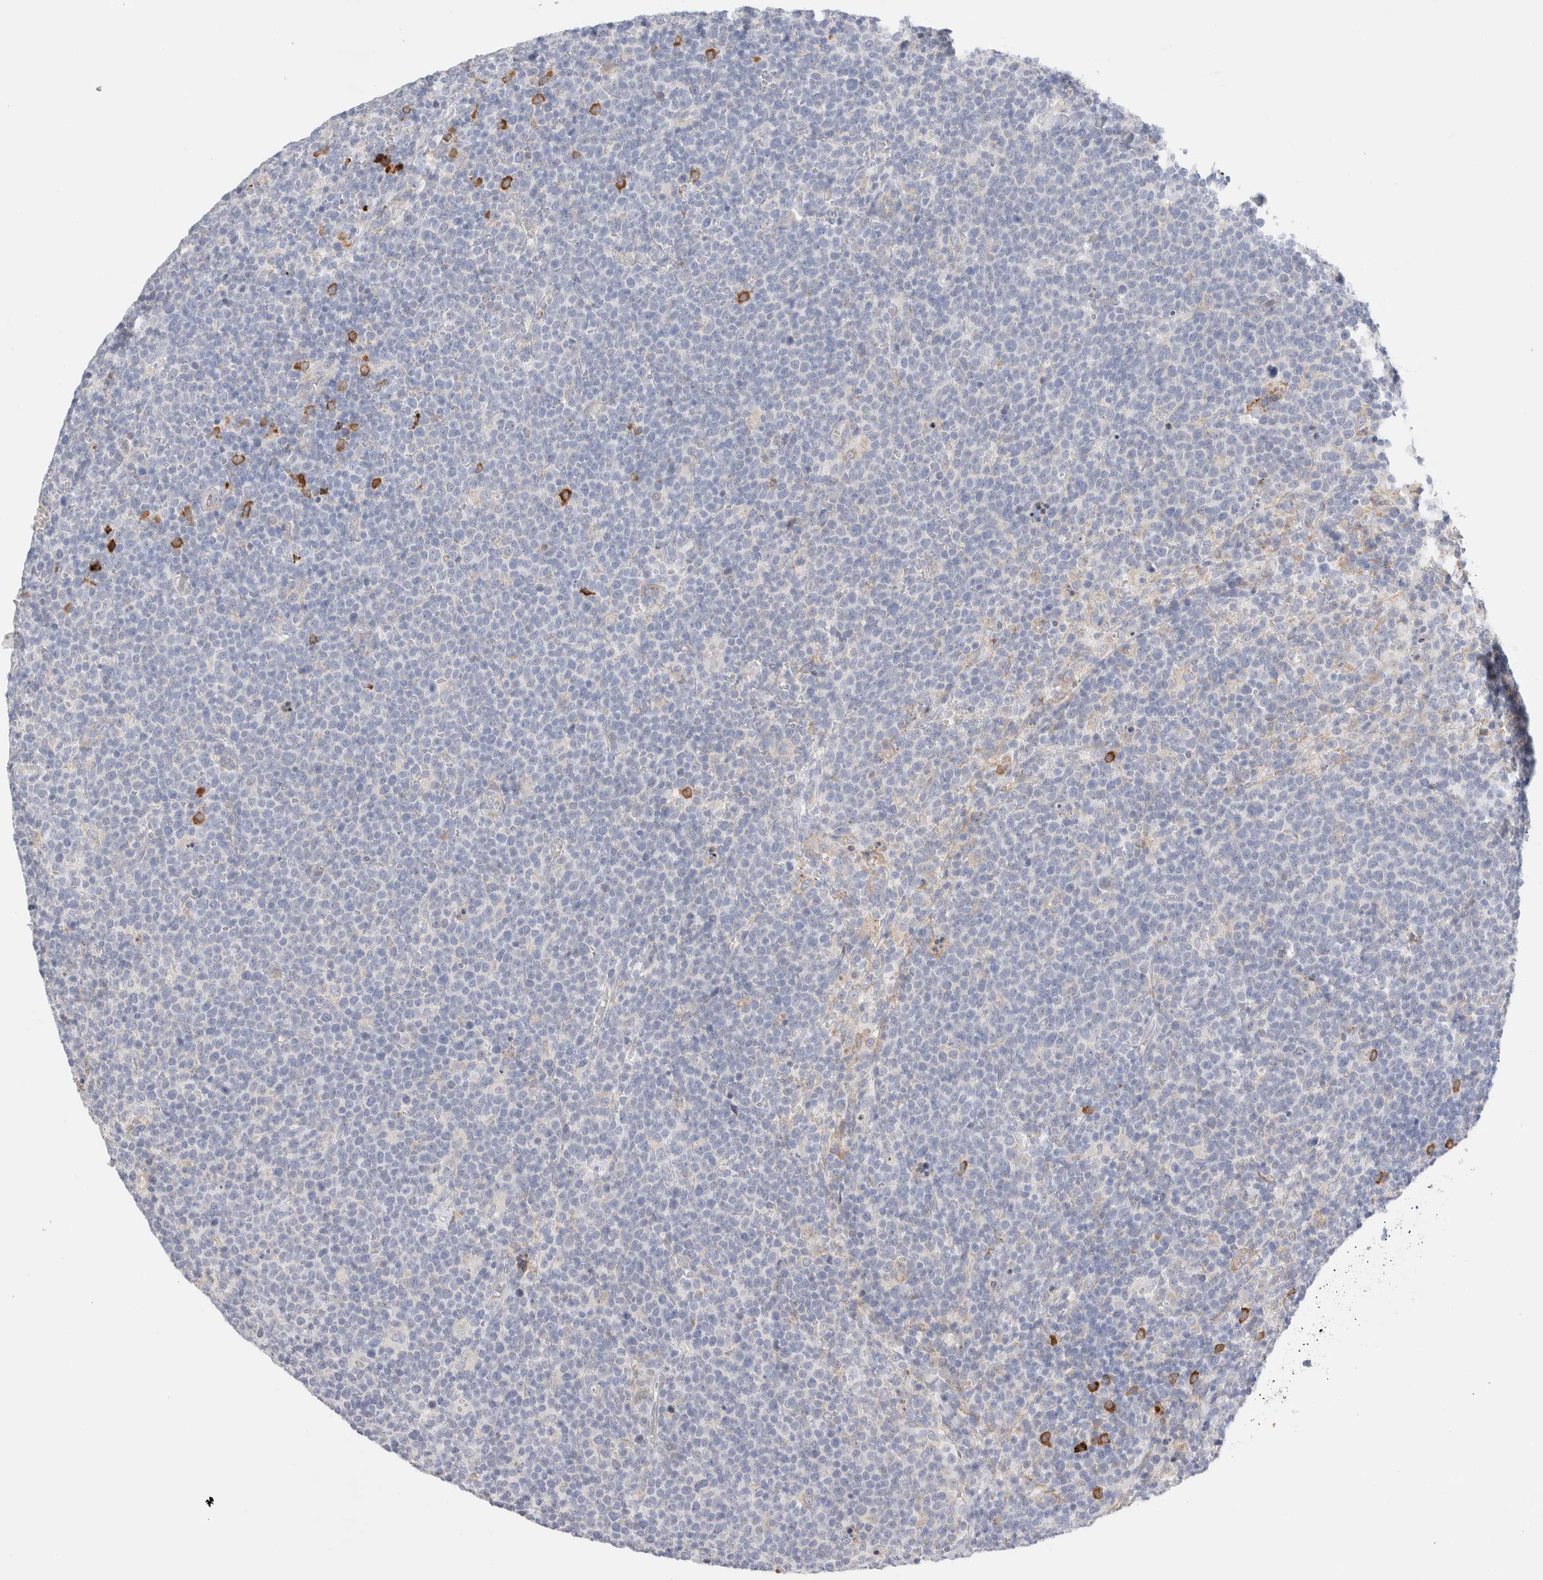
{"staining": {"intensity": "negative", "quantity": "none", "location": "none"}, "tissue": "lymphoma", "cell_type": "Tumor cells", "image_type": "cancer", "snomed": [{"axis": "morphology", "description": "Malignant lymphoma, non-Hodgkin's type, High grade"}, {"axis": "topography", "description": "Lymph node"}], "caption": "Tumor cells are negative for protein expression in human malignant lymphoma, non-Hodgkin's type (high-grade).", "gene": "CSK", "patient": {"sex": "male", "age": 61}}